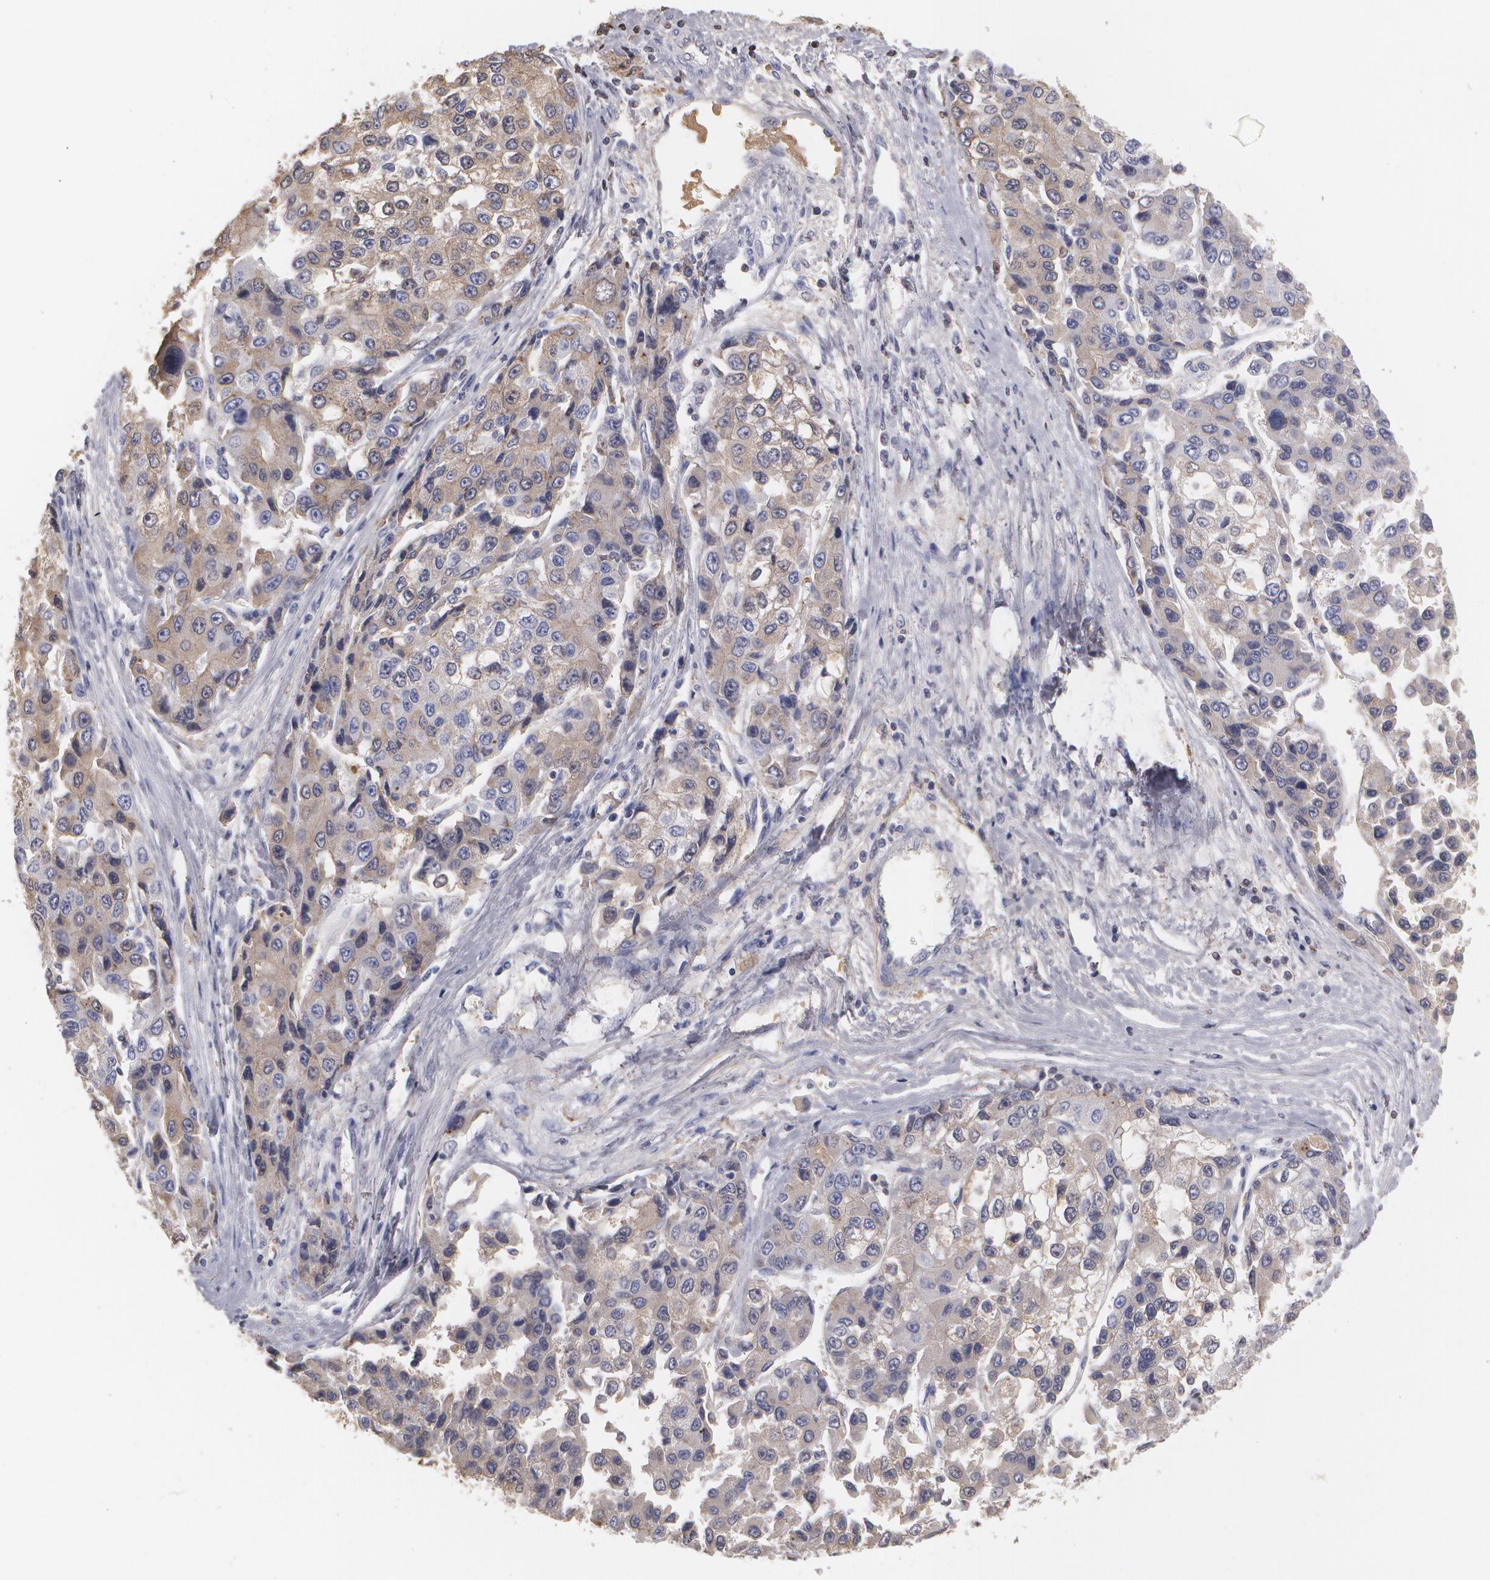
{"staining": {"intensity": "weak", "quantity": "25%-75%", "location": "cytoplasmic/membranous"}, "tissue": "liver cancer", "cell_type": "Tumor cells", "image_type": "cancer", "snomed": [{"axis": "morphology", "description": "Carcinoma, Hepatocellular, NOS"}, {"axis": "topography", "description": "Liver"}], "caption": "Immunohistochemical staining of human liver cancer displays low levels of weak cytoplasmic/membranous protein expression in about 25%-75% of tumor cells. Nuclei are stained in blue.", "gene": "SERPINA1", "patient": {"sex": "female", "age": 66}}